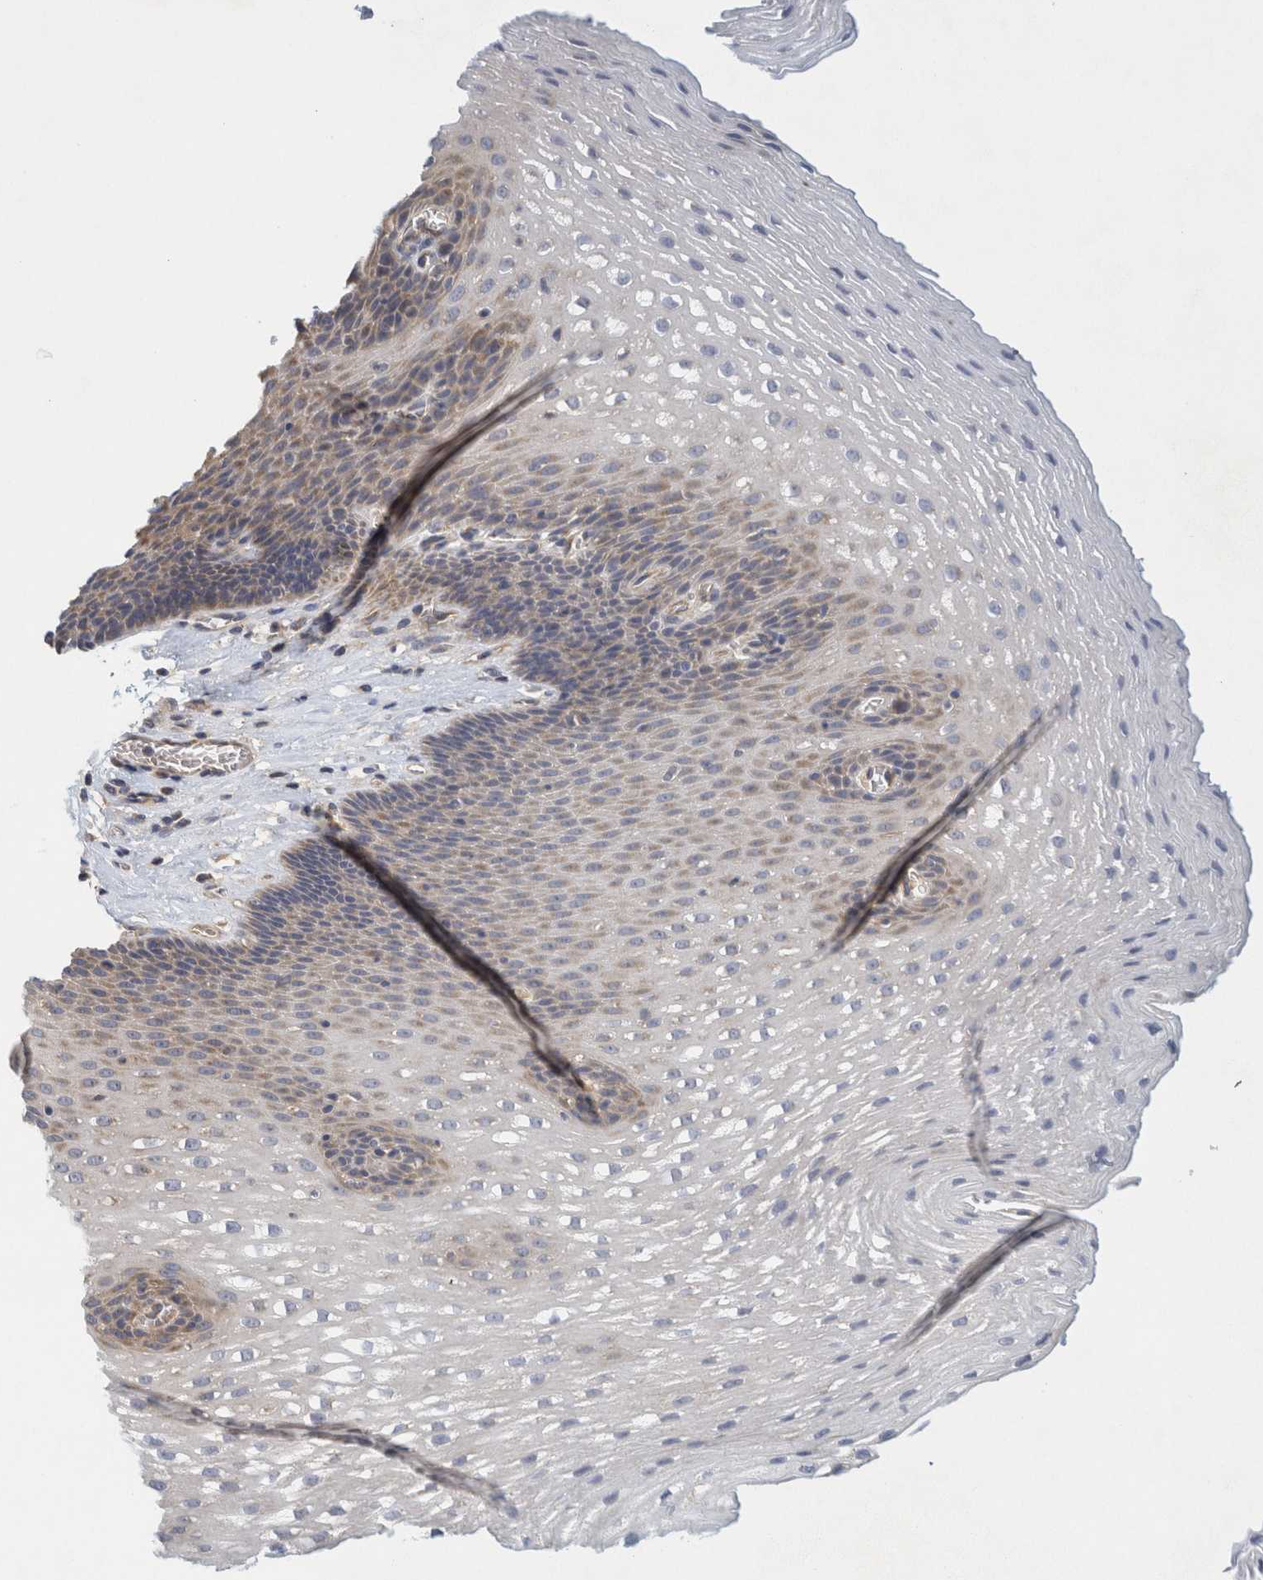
{"staining": {"intensity": "weak", "quantity": "25%-75%", "location": "cytoplasmic/membranous"}, "tissue": "esophagus", "cell_type": "Squamous epithelial cells", "image_type": "normal", "snomed": [{"axis": "morphology", "description": "Normal tissue, NOS"}, {"axis": "topography", "description": "Esophagus"}], "caption": "Human esophagus stained for a protein (brown) demonstrates weak cytoplasmic/membranous positive expression in about 25%-75% of squamous epithelial cells.", "gene": "ZNF324B", "patient": {"sex": "male", "age": 48}}